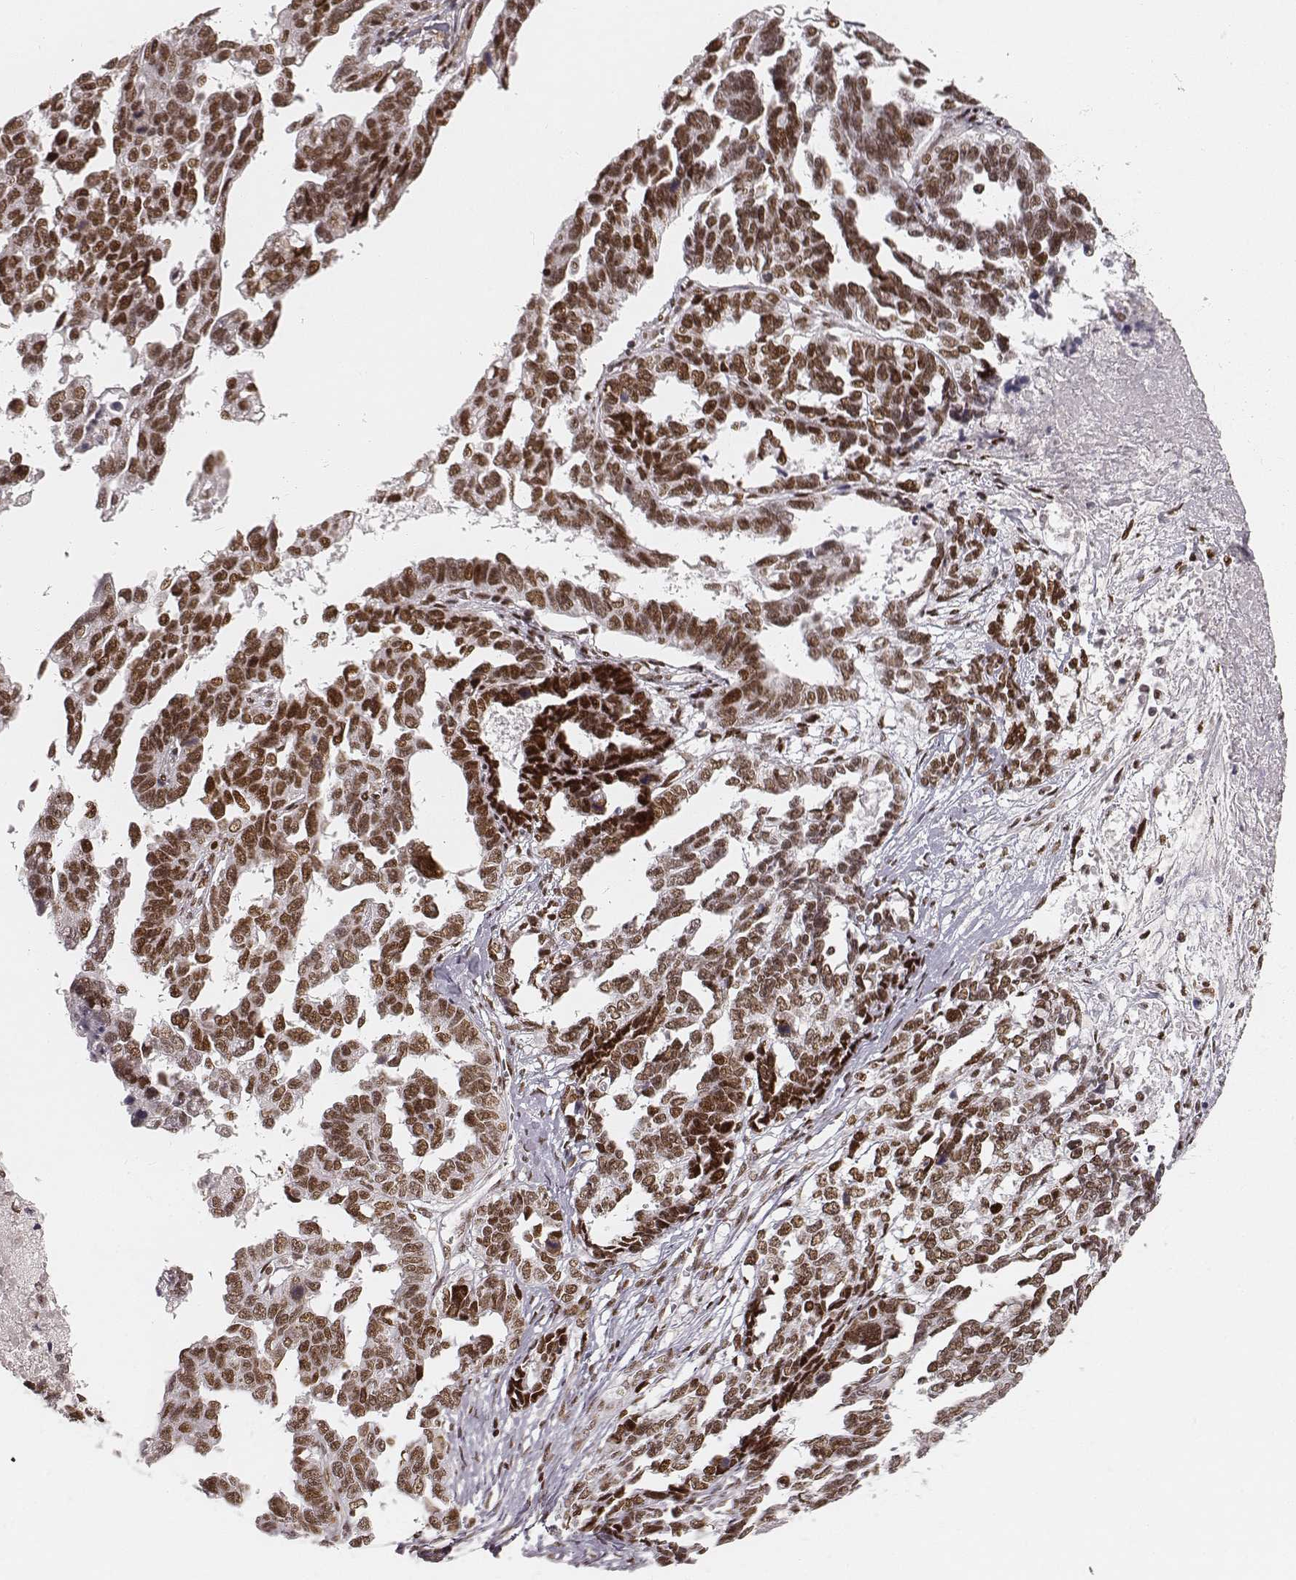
{"staining": {"intensity": "moderate", "quantity": ">75%", "location": "nuclear"}, "tissue": "ovarian cancer", "cell_type": "Tumor cells", "image_type": "cancer", "snomed": [{"axis": "morphology", "description": "Cystadenocarcinoma, serous, NOS"}, {"axis": "topography", "description": "Ovary"}], "caption": "This image demonstrates immunohistochemistry (IHC) staining of human serous cystadenocarcinoma (ovarian), with medium moderate nuclear staining in approximately >75% of tumor cells.", "gene": "HNRNPC", "patient": {"sex": "female", "age": 69}}